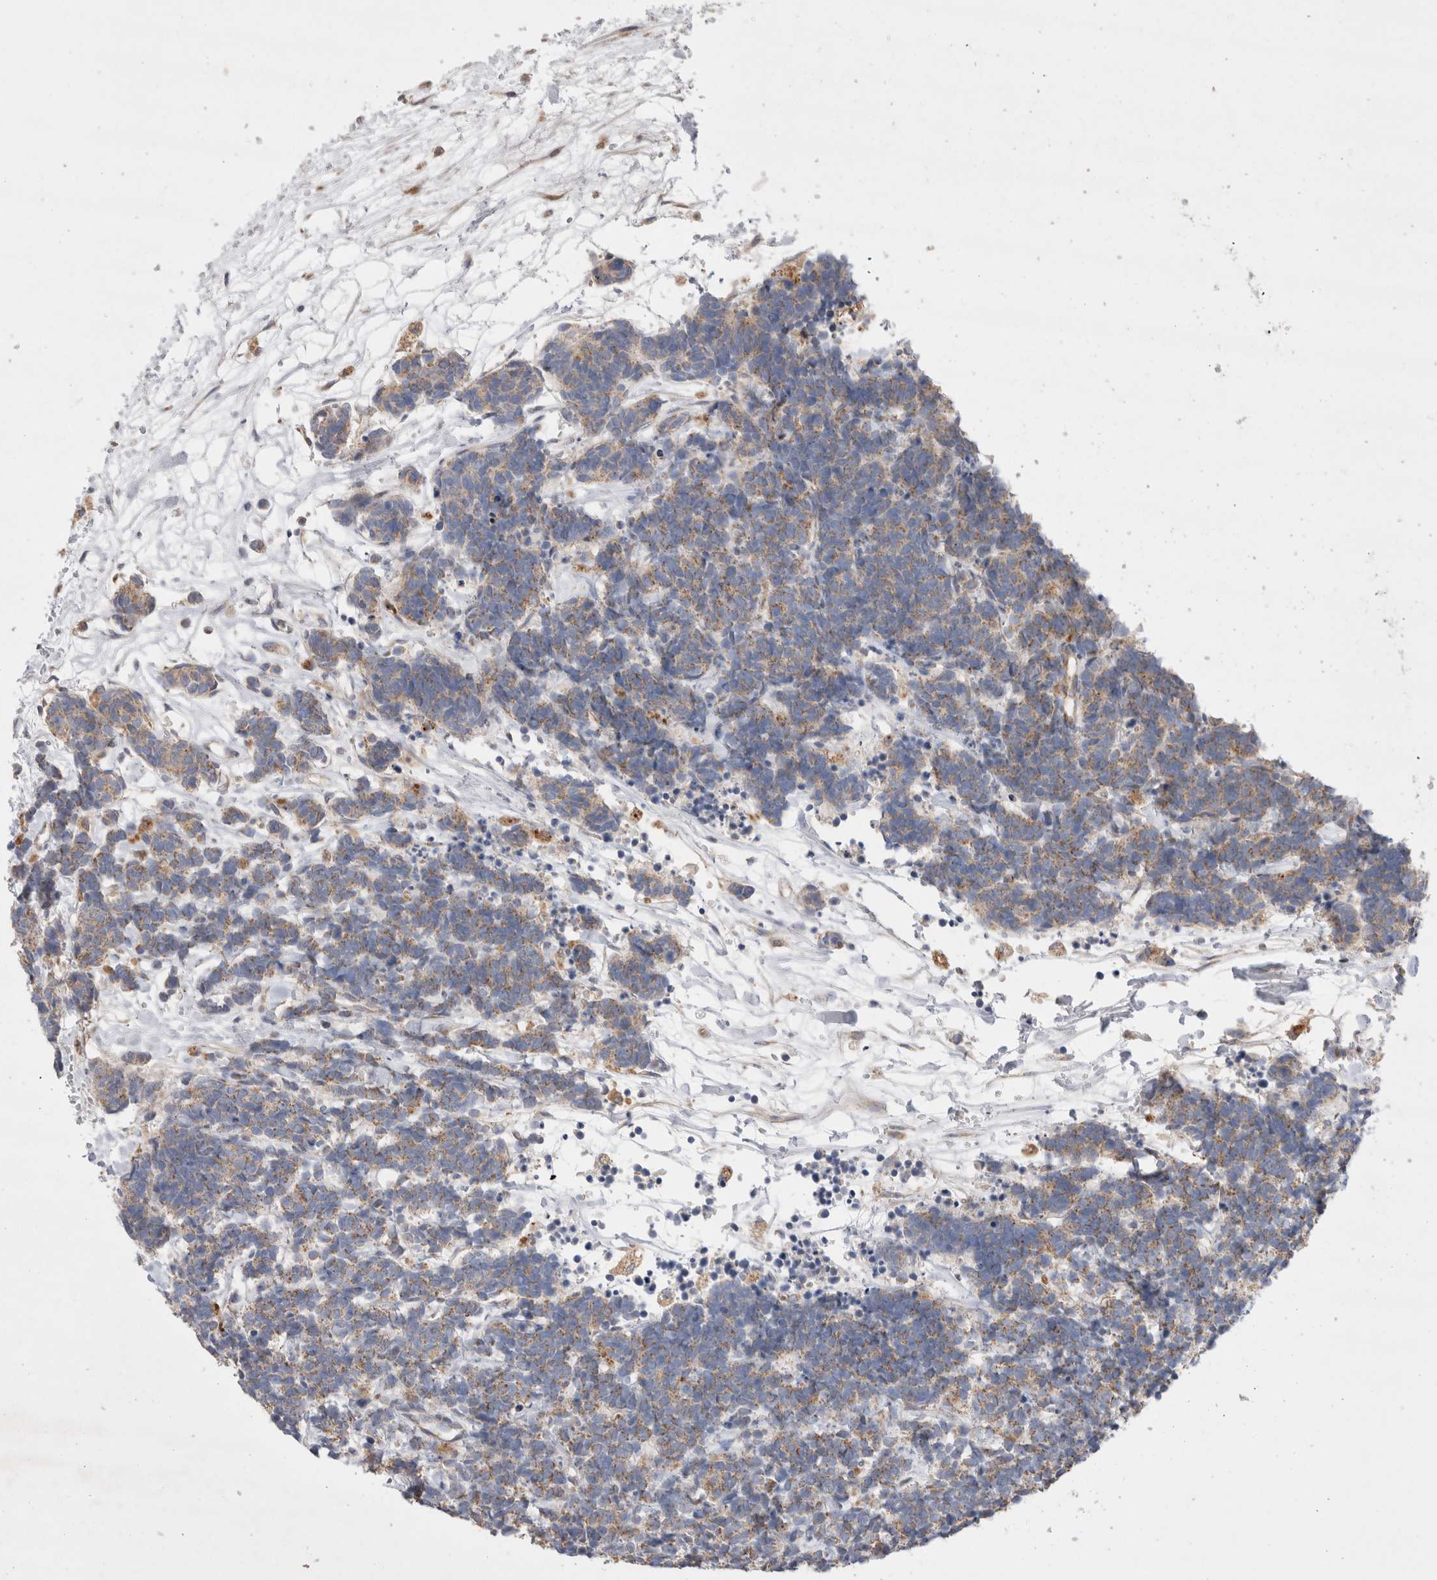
{"staining": {"intensity": "weak", "quantity": ">75%", "location": "cytoplasmic/membranous"}, "tissue": "carcinoid", "cell_type": "Tumor cells", "image_type": "cancer", "snomed": [{"axis": "morphology", "description": "Carcinoma, NOS"}, {"axis": "morphology", "description": "Carcinoid, malignant, NOS"}, {"axis": "topography", "description": "Urinary bladder"}], "caption": "A brown stain shows weak cytoplasmic/membranous positivity of a protein in carcinoid tumor cells.", "gene": "TBC1D16", "patient": {"sex": "male", "age": 57}}